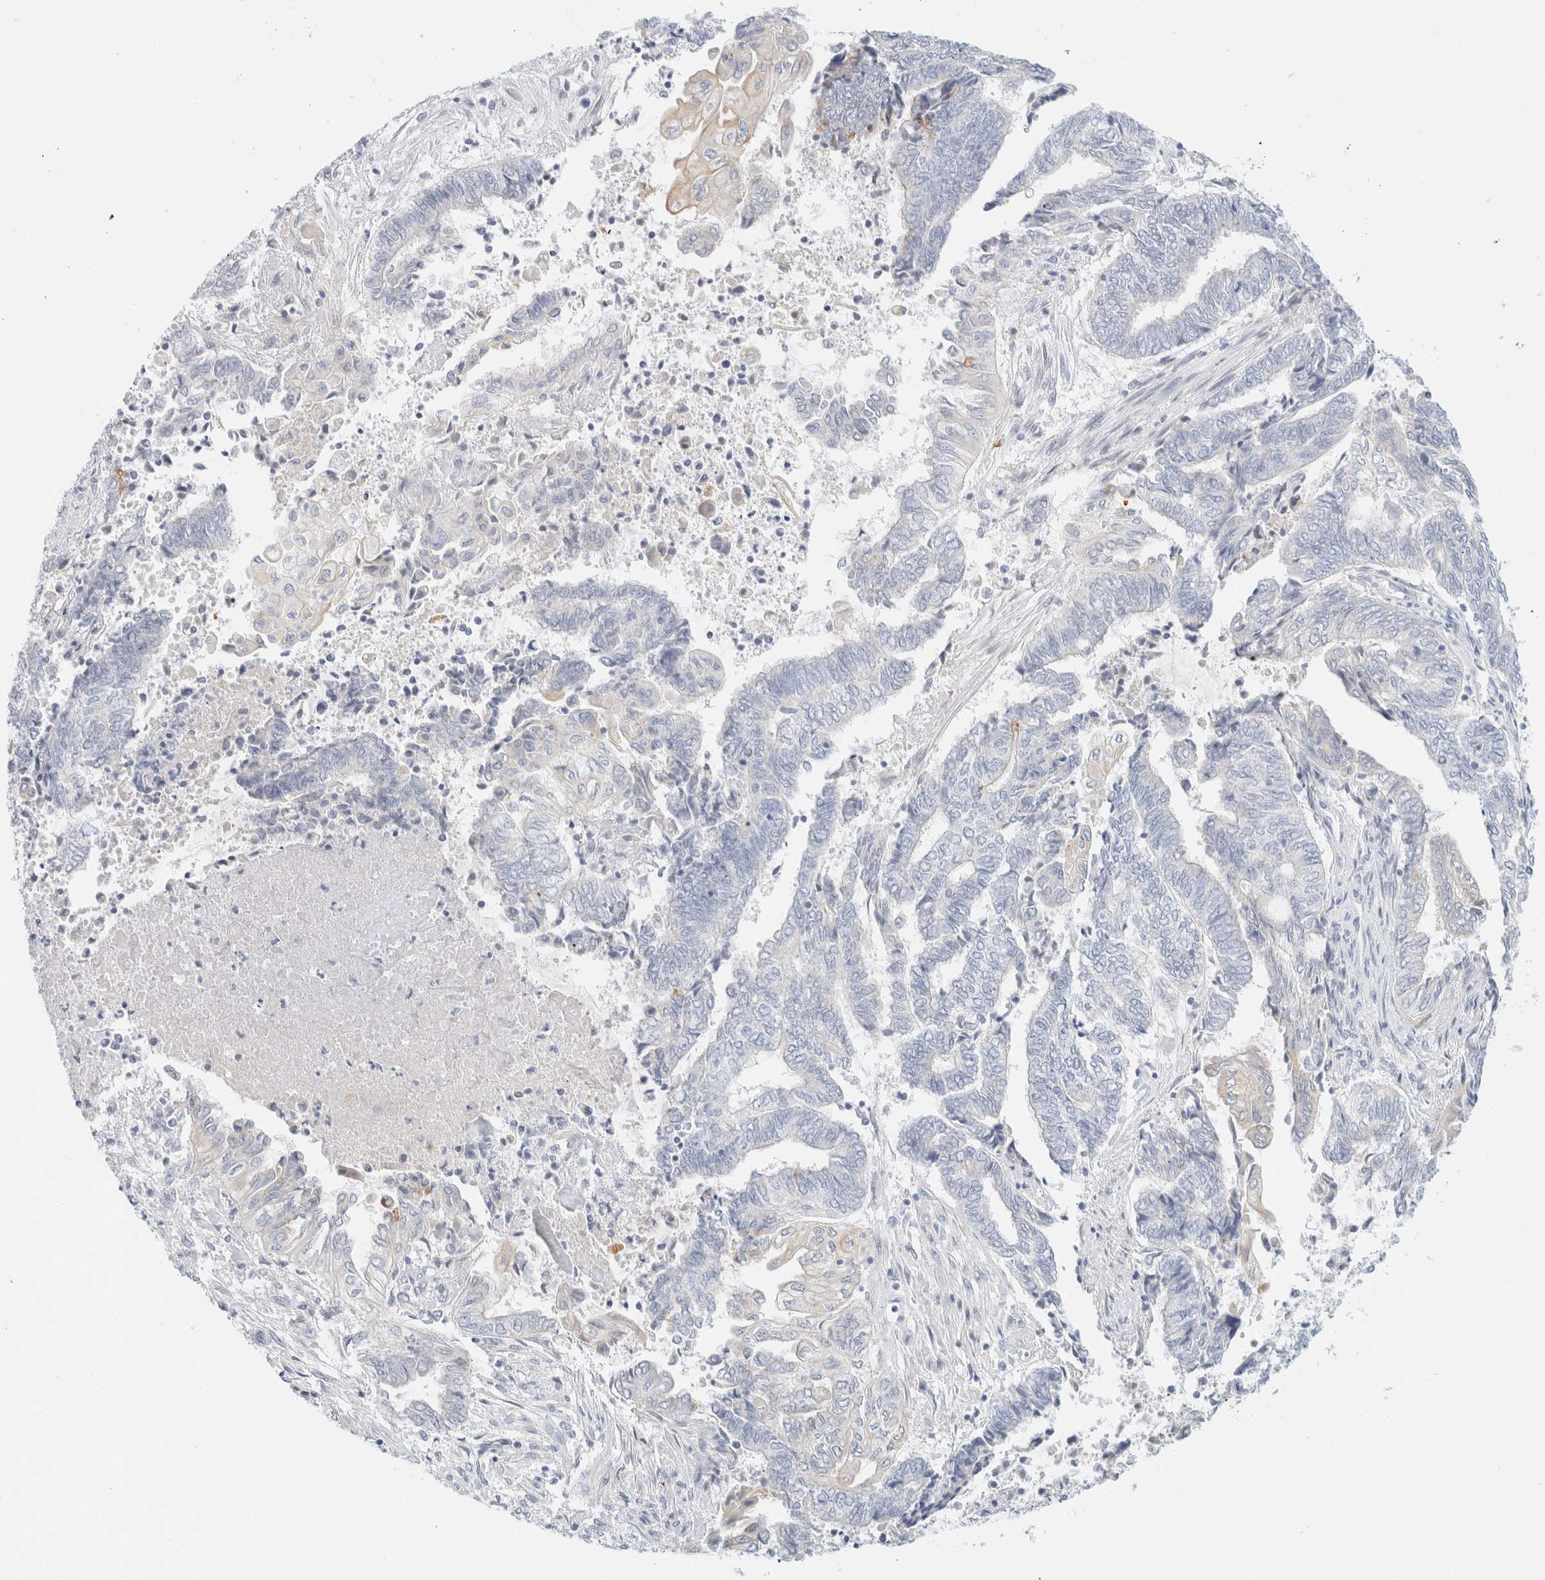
{"staining": {"intensity": "negative", "quantity": "none", "location": "none"}, "tissue": "endometrial cancer", "cell_type": "Tumor cells", "image_type": "cancer", "snomed": [{"axis": "morphology", "description": "Adenocarcinoma, NOS"}, {"axis": "topography", "description": "Uterus"}, {"axis": "topography", "description": "Endometrium"}], "caption": "Tumor cells show no significant protein positivity in endometrial cancer.", "gene": "KRT20", "patient": {"sex": "female", "age": 70}}